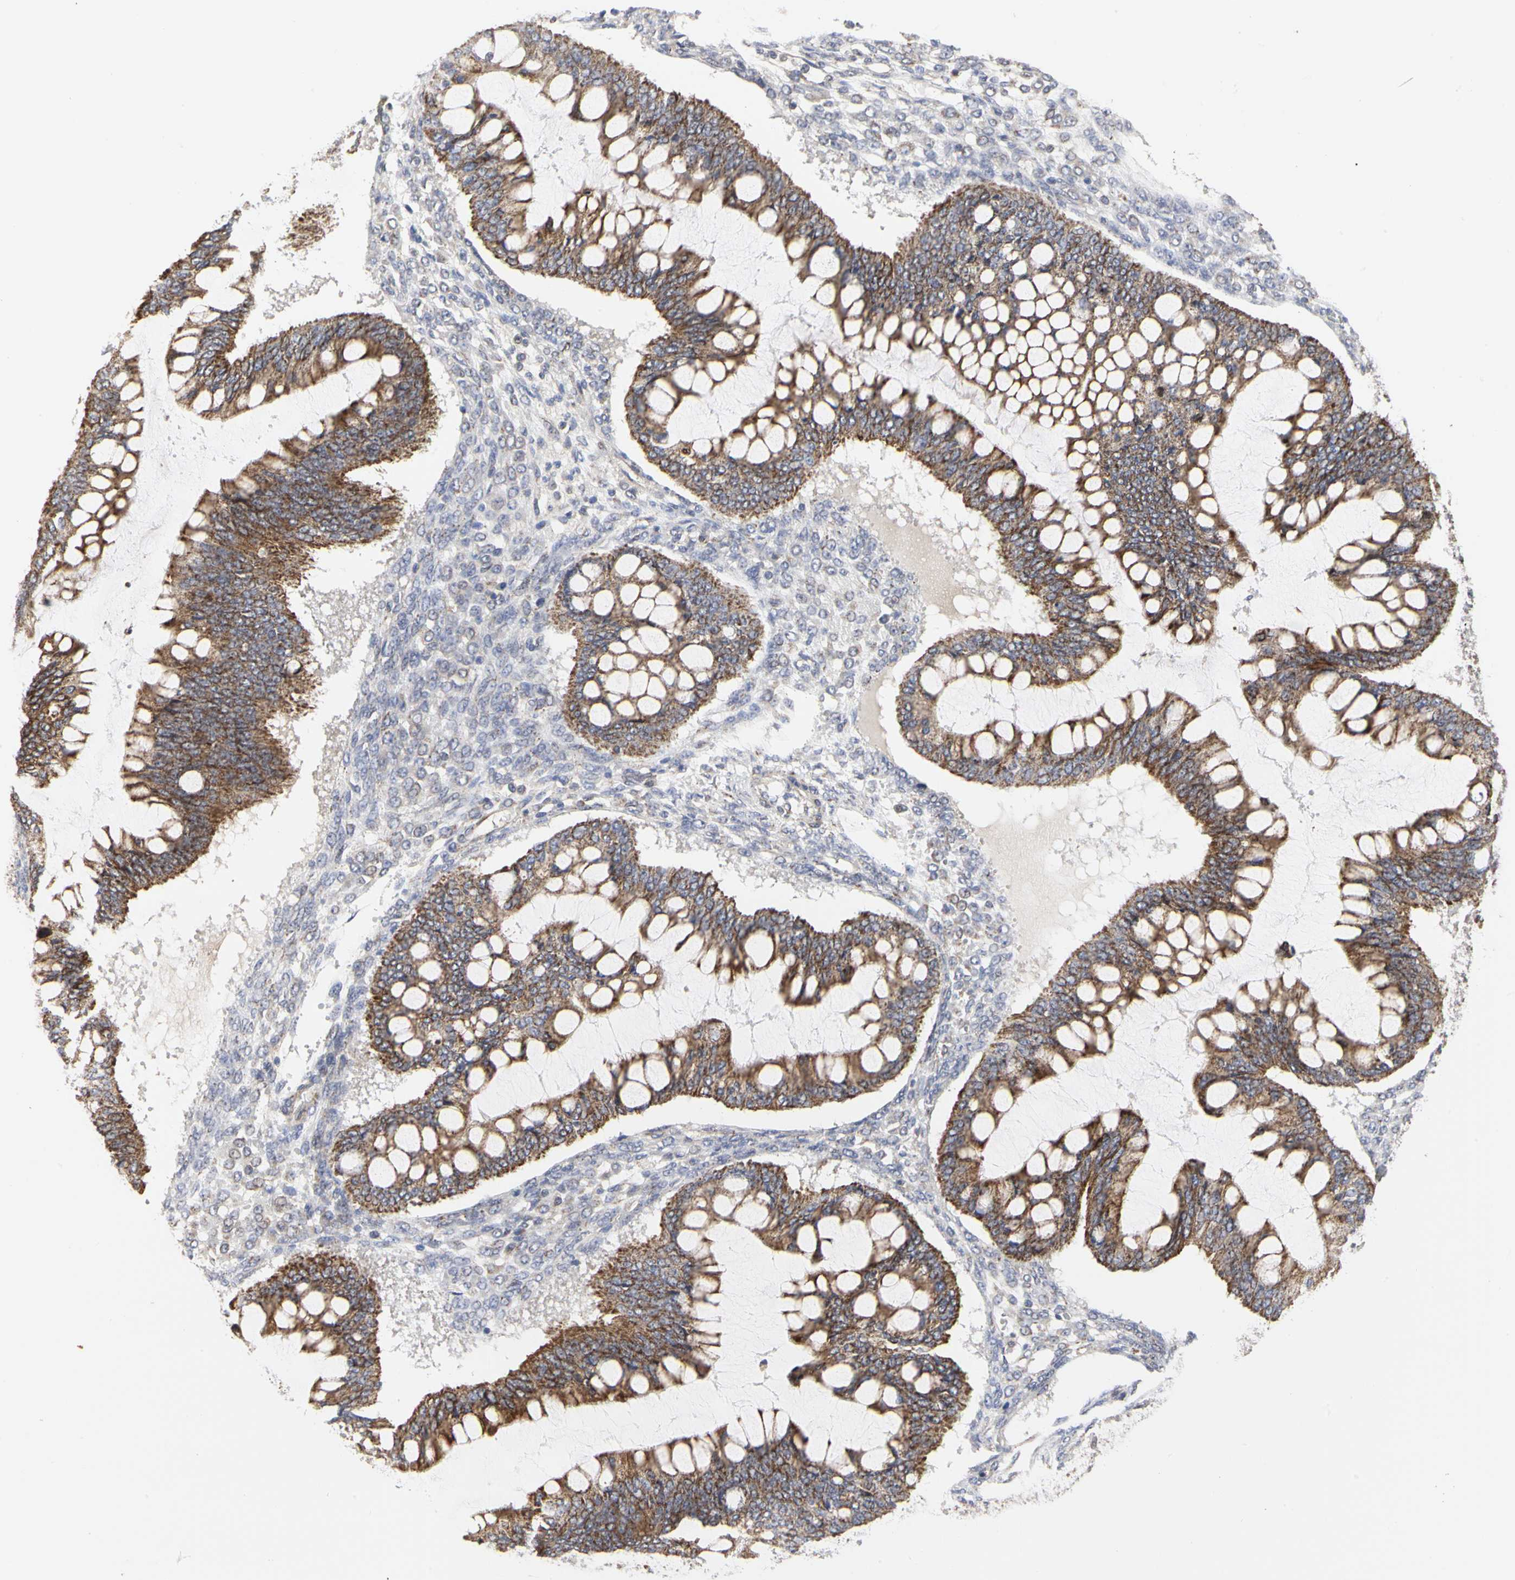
{"staining": {"intensity": "strong", "quantity": ">75%", "location": "cytoplasmic/membranous"}, "tissue": "ovarian cancer", "cell_type": "Tumor cells", "image_type": "cancer", "snomed": [{"axis": "morphology", "description": "Cystadenocarcinoma, mucinous, NOS"}, {"axis": "topography", "description": "Ovary"}], "caption": "High-magnification brightfield microscopy of mucinous cystadenocarcinoma (ovarian) stained with DAB (3,3'-diaminobenzidine) (brown) and counterstained with hematoxylin (blue). tumor cells exhibit strong cytoplasmic/membranous positivity is present in about>75% of cells.", "gene": "TSKU", "patient": {"sex": "female", "age": 73}}